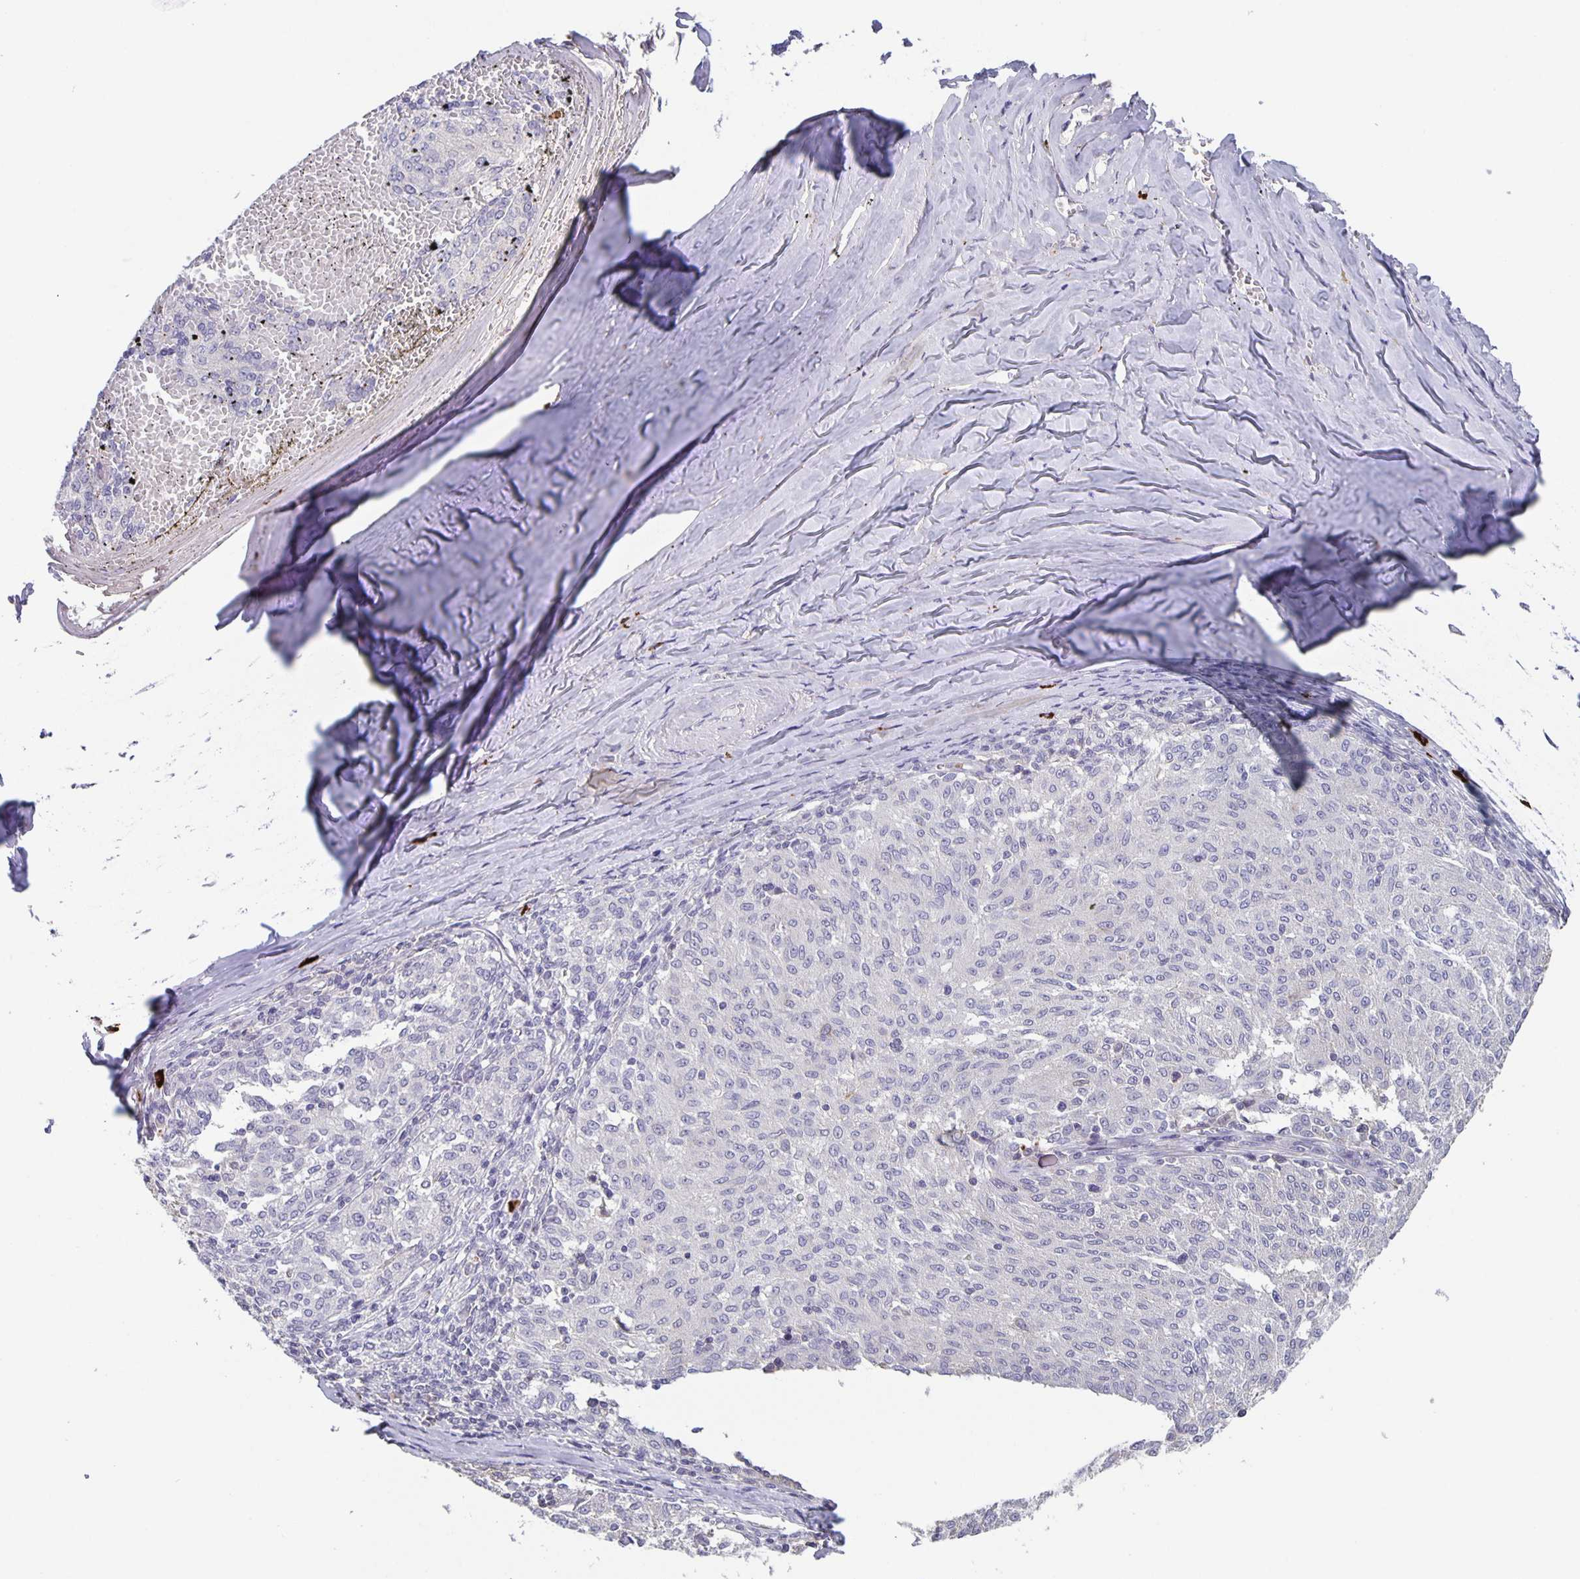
{"staining": {"intensity": "negative", "quantity": "none", "location": "none"}, "tissue": "melanoma", "cell_type": "Tumor cells", "image_type": "cancer", "snomed": [{"axis": "morphology", "description": "Malignant melanoma, NOS"}, {"axis": "topography", "description": "Skin"}], "caption": "Immunohistochemical staining of human malignant melanoma displays no significant expression in tumor cells.", "gene": "GDF15", "patient": {"sex": "female", "age": 72}}